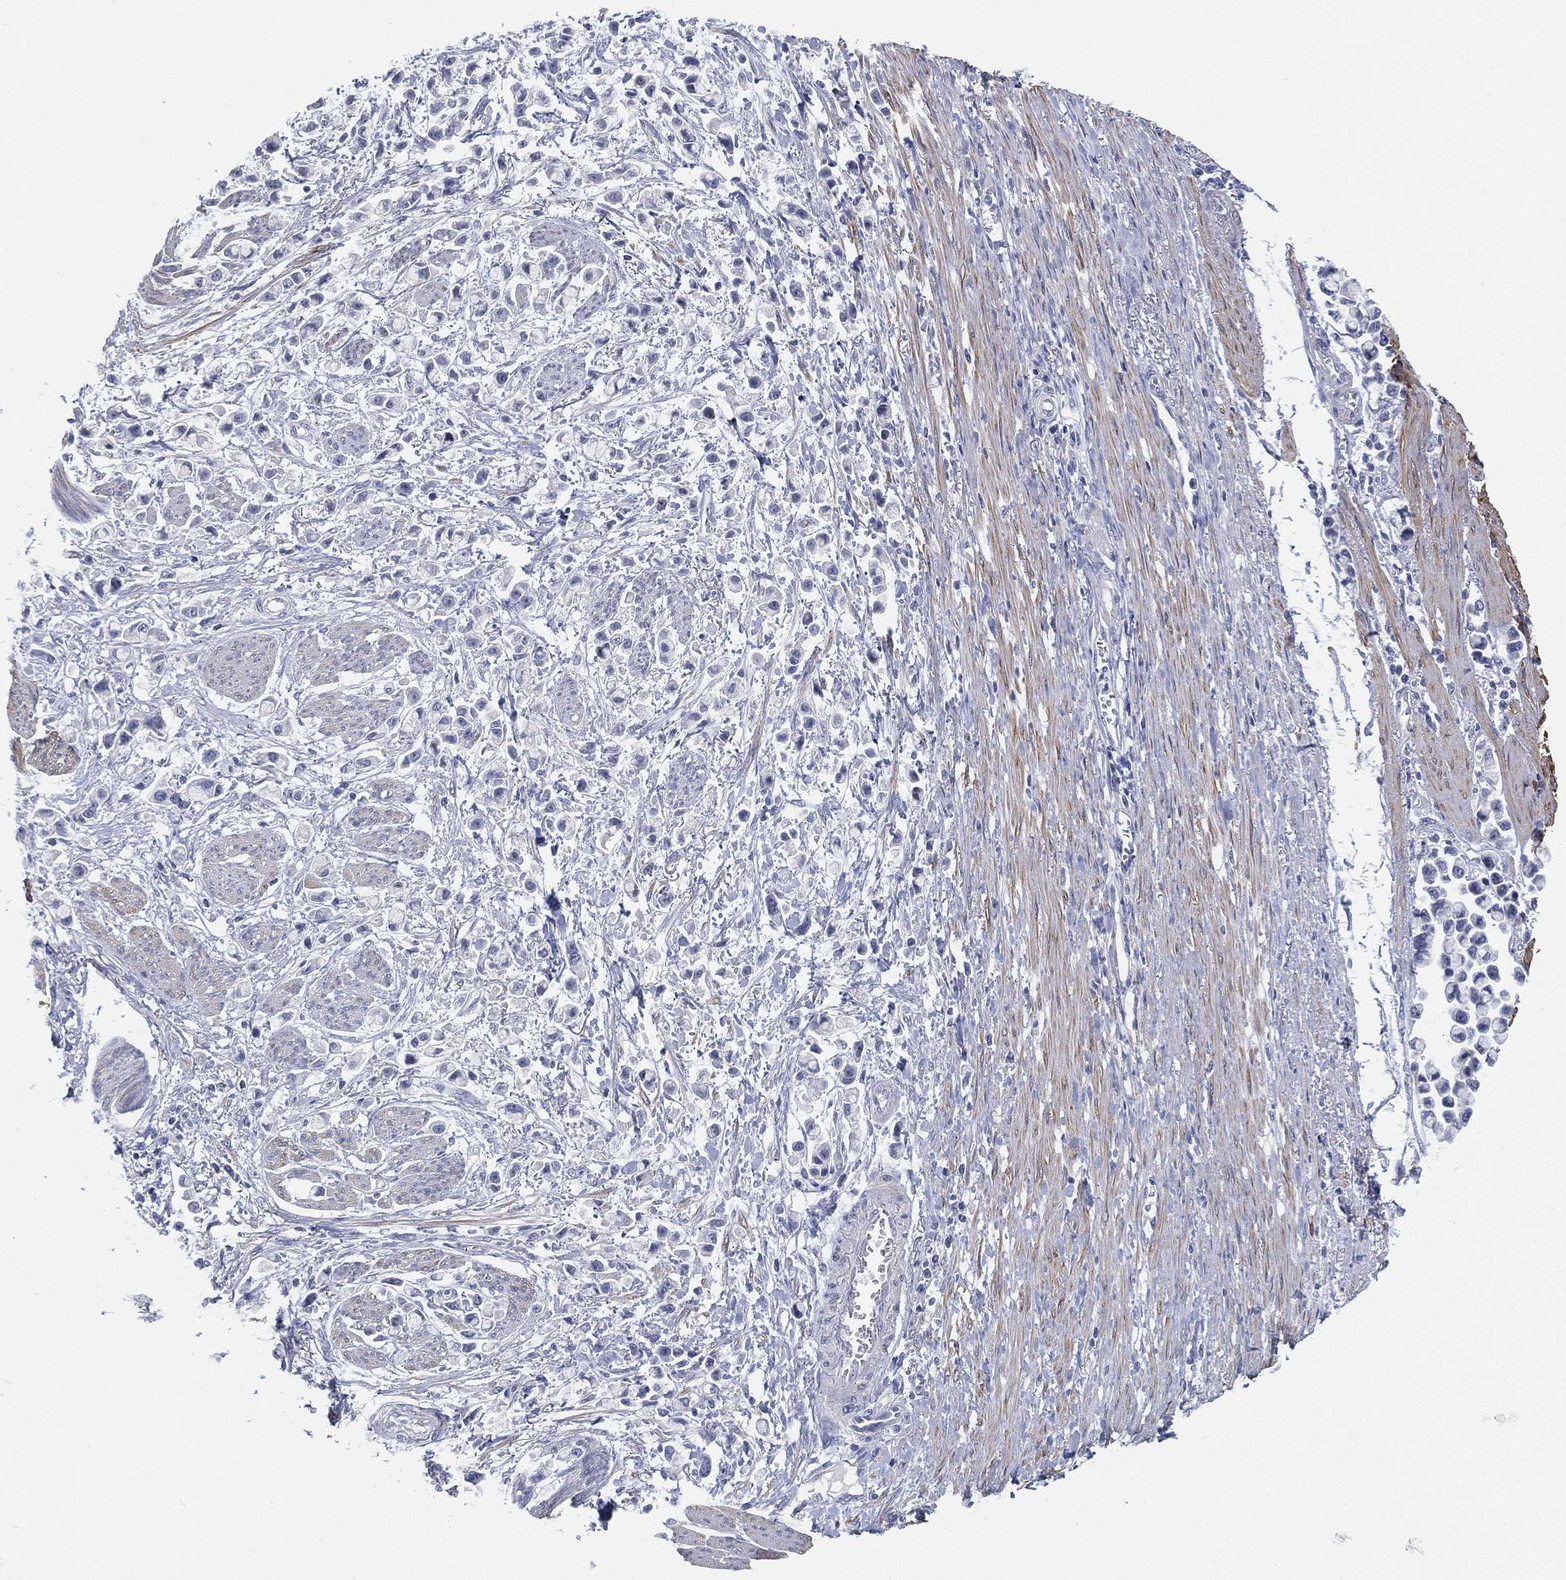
{"staining": {"intensity": "negative", "quantity": "none", "location": "none"}, "tissue": "stomach cancer", "cell_type": "Tumor cells", "image_type": "cancer", "snomed": [{"axis": "morphology", "description": "Adenocarcinoma, NOS"}, {"axis": "topography", "description": "Stomach"}], "caption": "Stomach cancer (adenocarcinoma) was stained to show a protein in brown. There is no significant positivity in tumor cells. (Immunohistochemistry, brightfield microscopy, high magnification).", "gene": "FAM187B", "patient": {"sex": "female", "age": 81}}